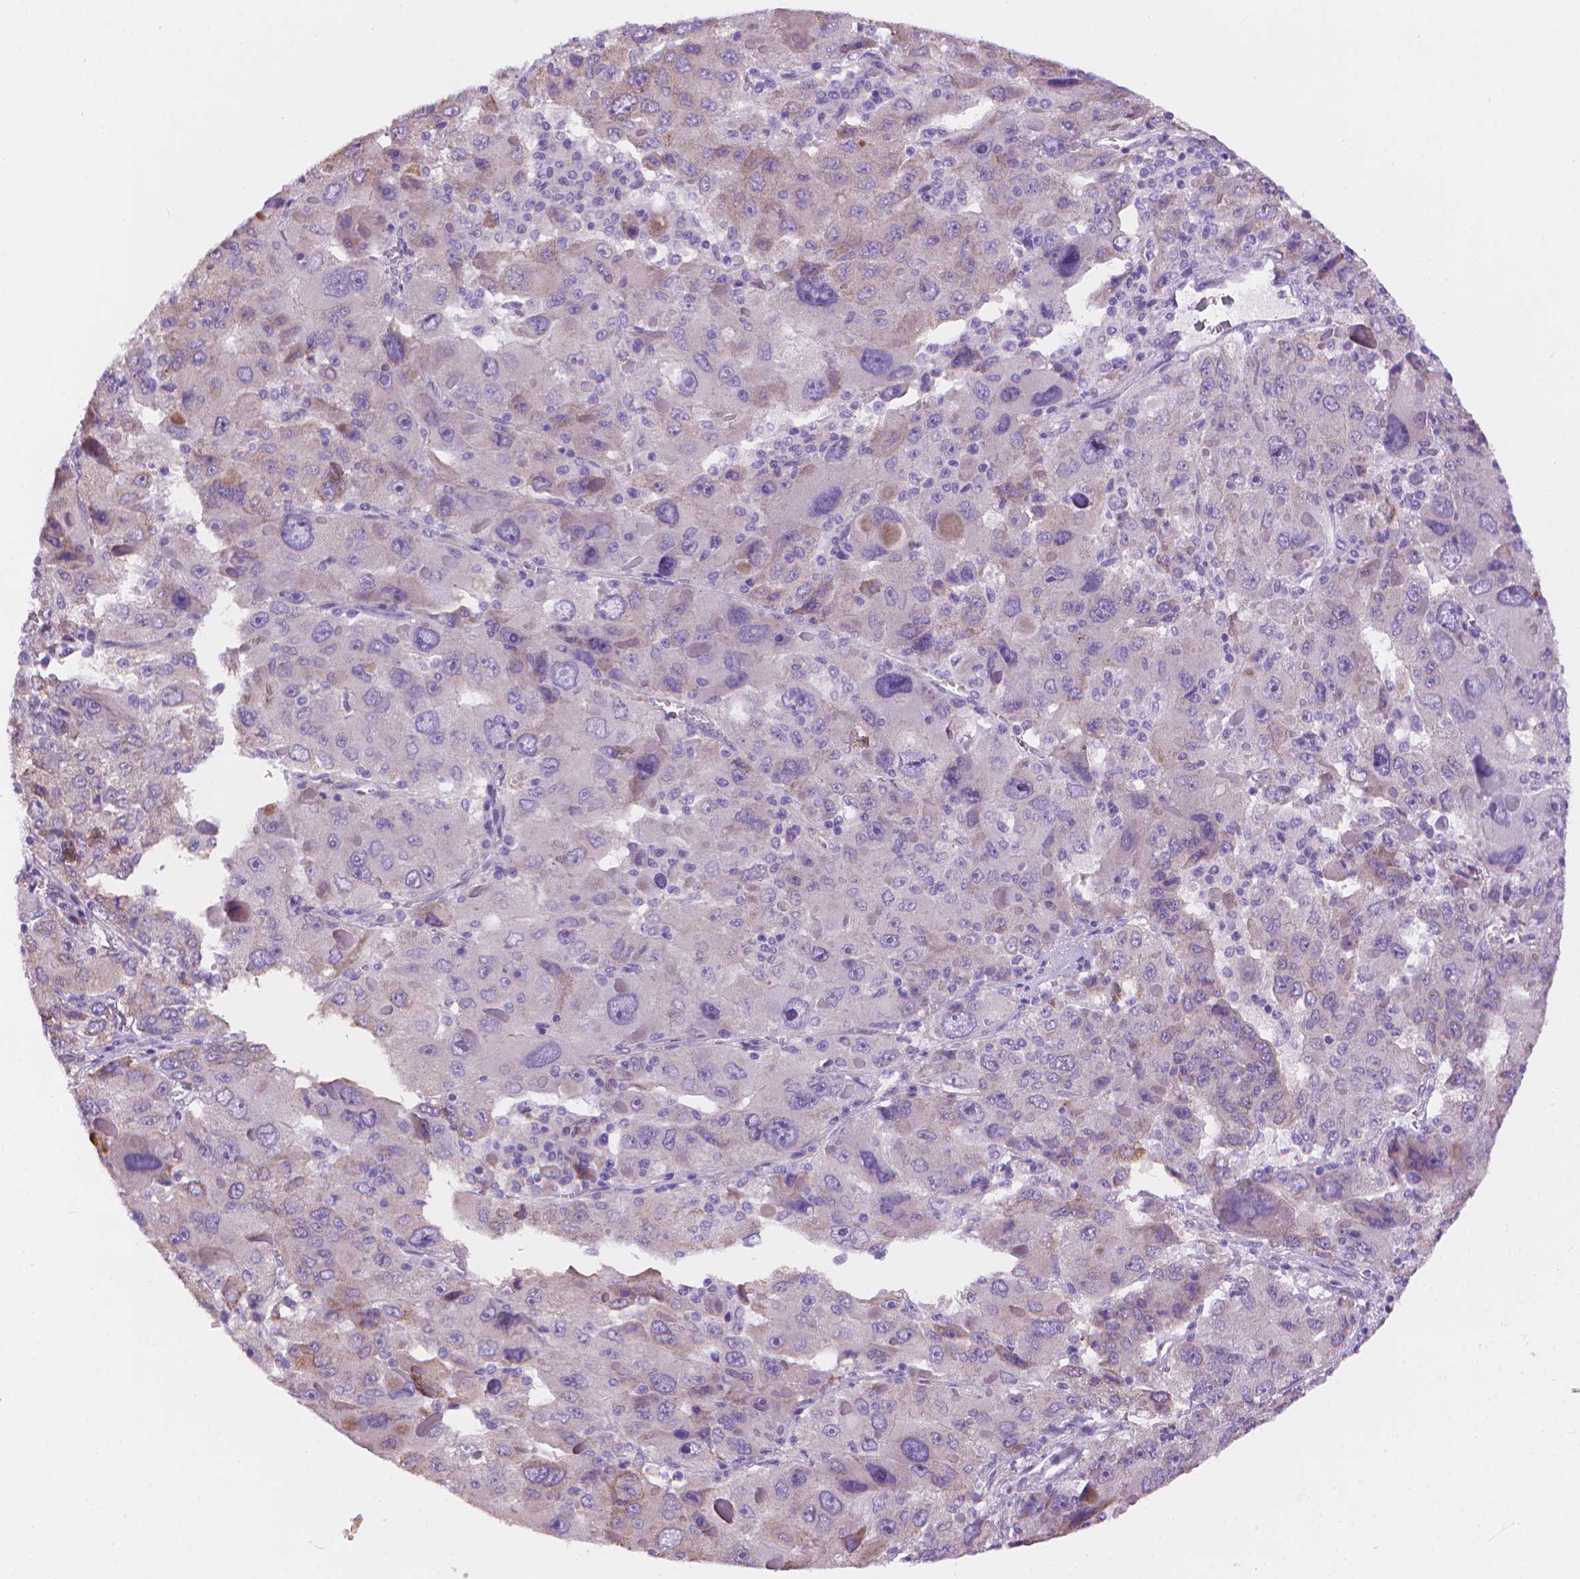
{"staining": {"intensity": "negative", "quantity": "none", "location": "none"}, "tissue": "liver cancer", "cell_type": "Tumor cells", "image_type": "cancer", "snomed": [{"axis": "morphology", "description": "Carcinoma, Hepatocellular, NOS"}, {"axis": "topography", "description": "Liver"}], "caption": "High power microscopy photomicrograph of an IHC image of hepatocellular carcinoma (liver), revealing no significant staining in tumor cells.", "gene": "AMMECR1", "patient": {"sex": "female", "age": 41}}